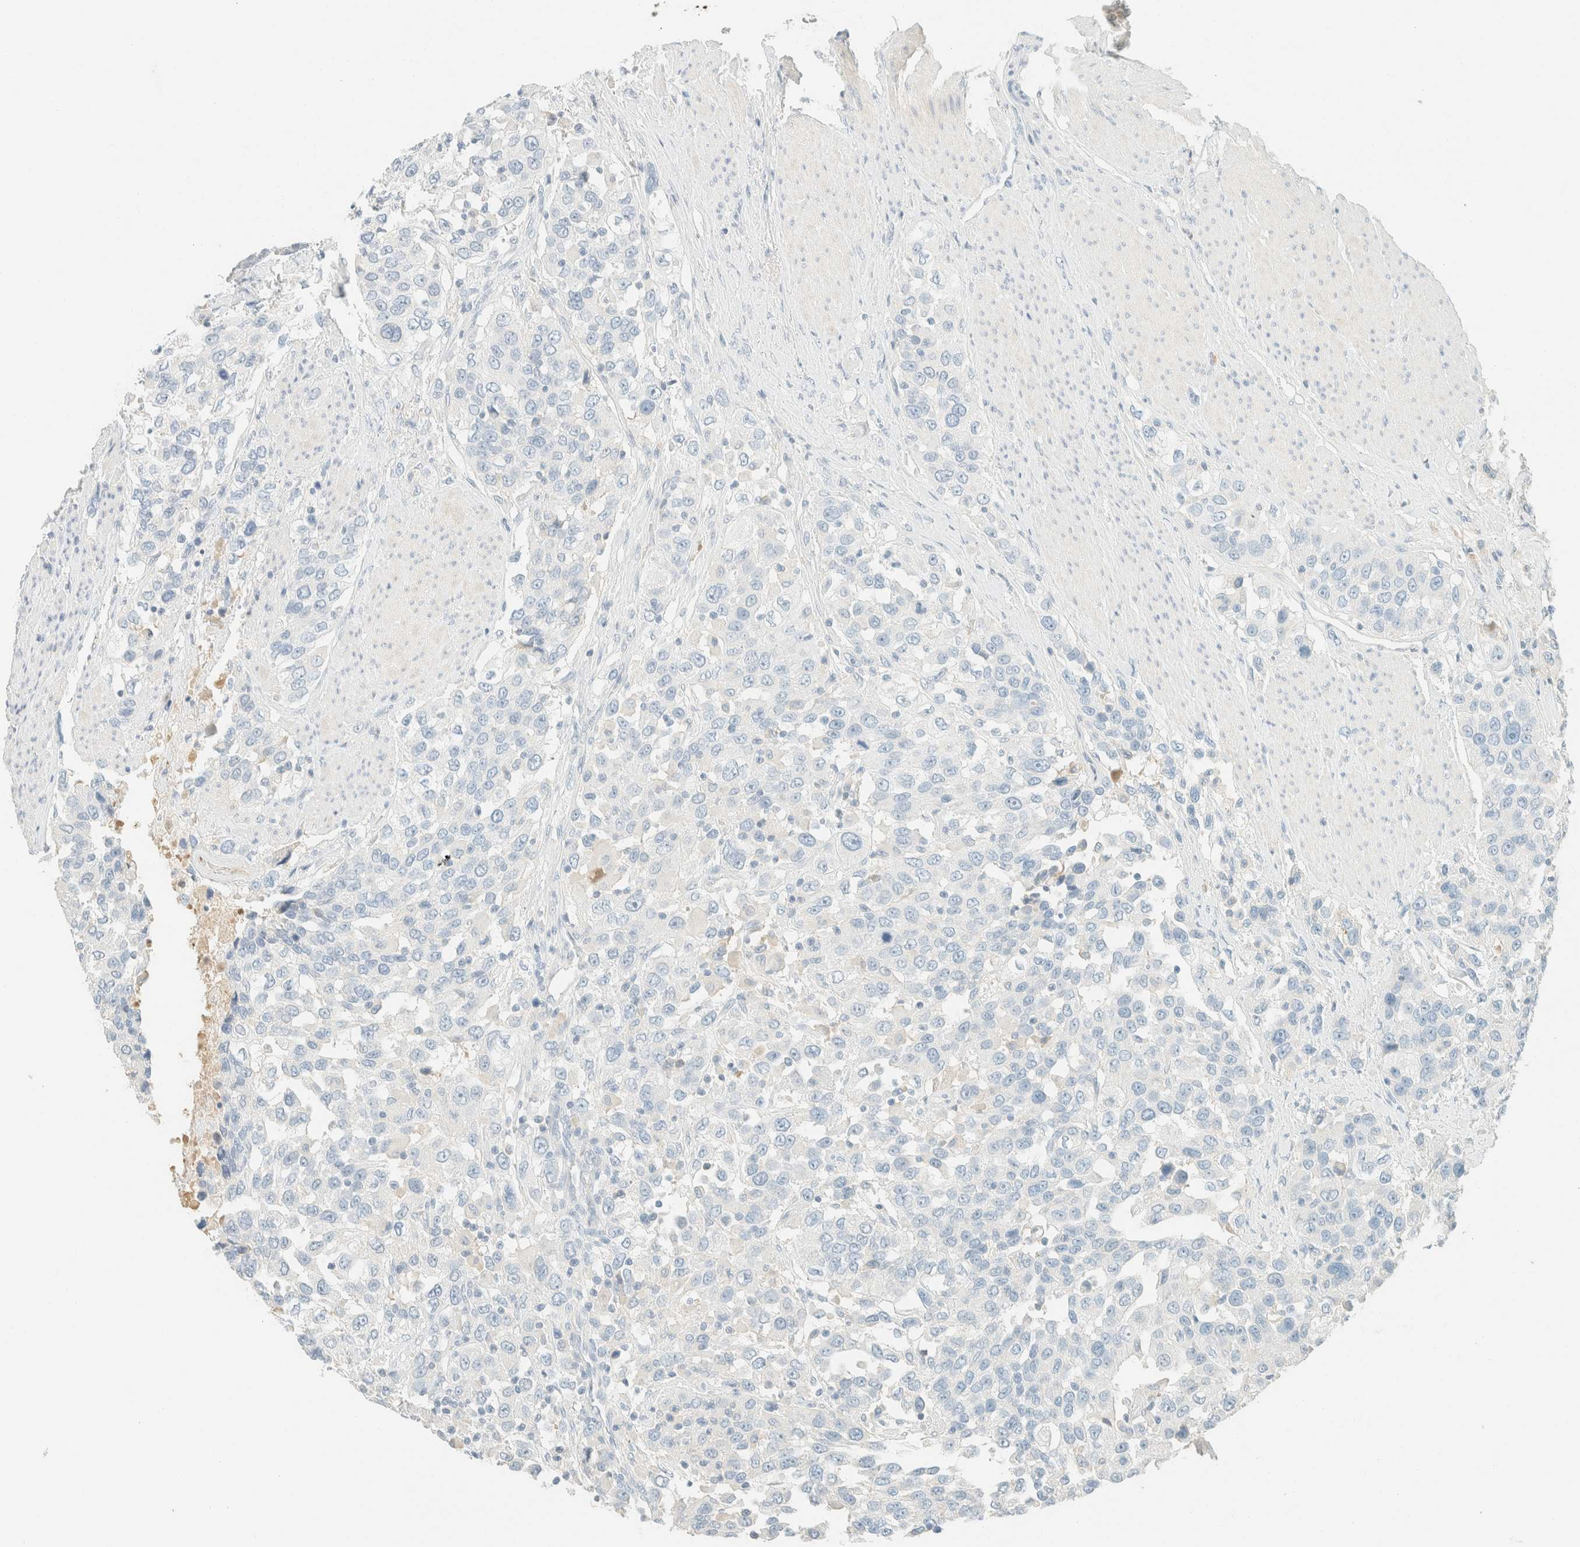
{"staining": {"intensity": "negative", "quantity": "none", "location": "none"}, "tissue": "urothelial cancer", "cell_type": "Tumor cells", "image_type": "cancer", "snomed": [{"axis": "morphology", "description": "Urothelial carcinoma, High grade"}, {"axis": "topography", "description": "Urinary bladder"}], "caption": "IHC image of neoplastic tissue: human urothelial carcinoma (high-grade) stained with DAB (3,3'-diaminobenzidine) reveals no significant protein positivity in tumor cells. Brightfield microscopy of IHC stained with DAB (brown) and hematoxylin (blue), captured at high magnification.", "gene": "GPA33", "patient": {"sex": "female", "age": 80}}